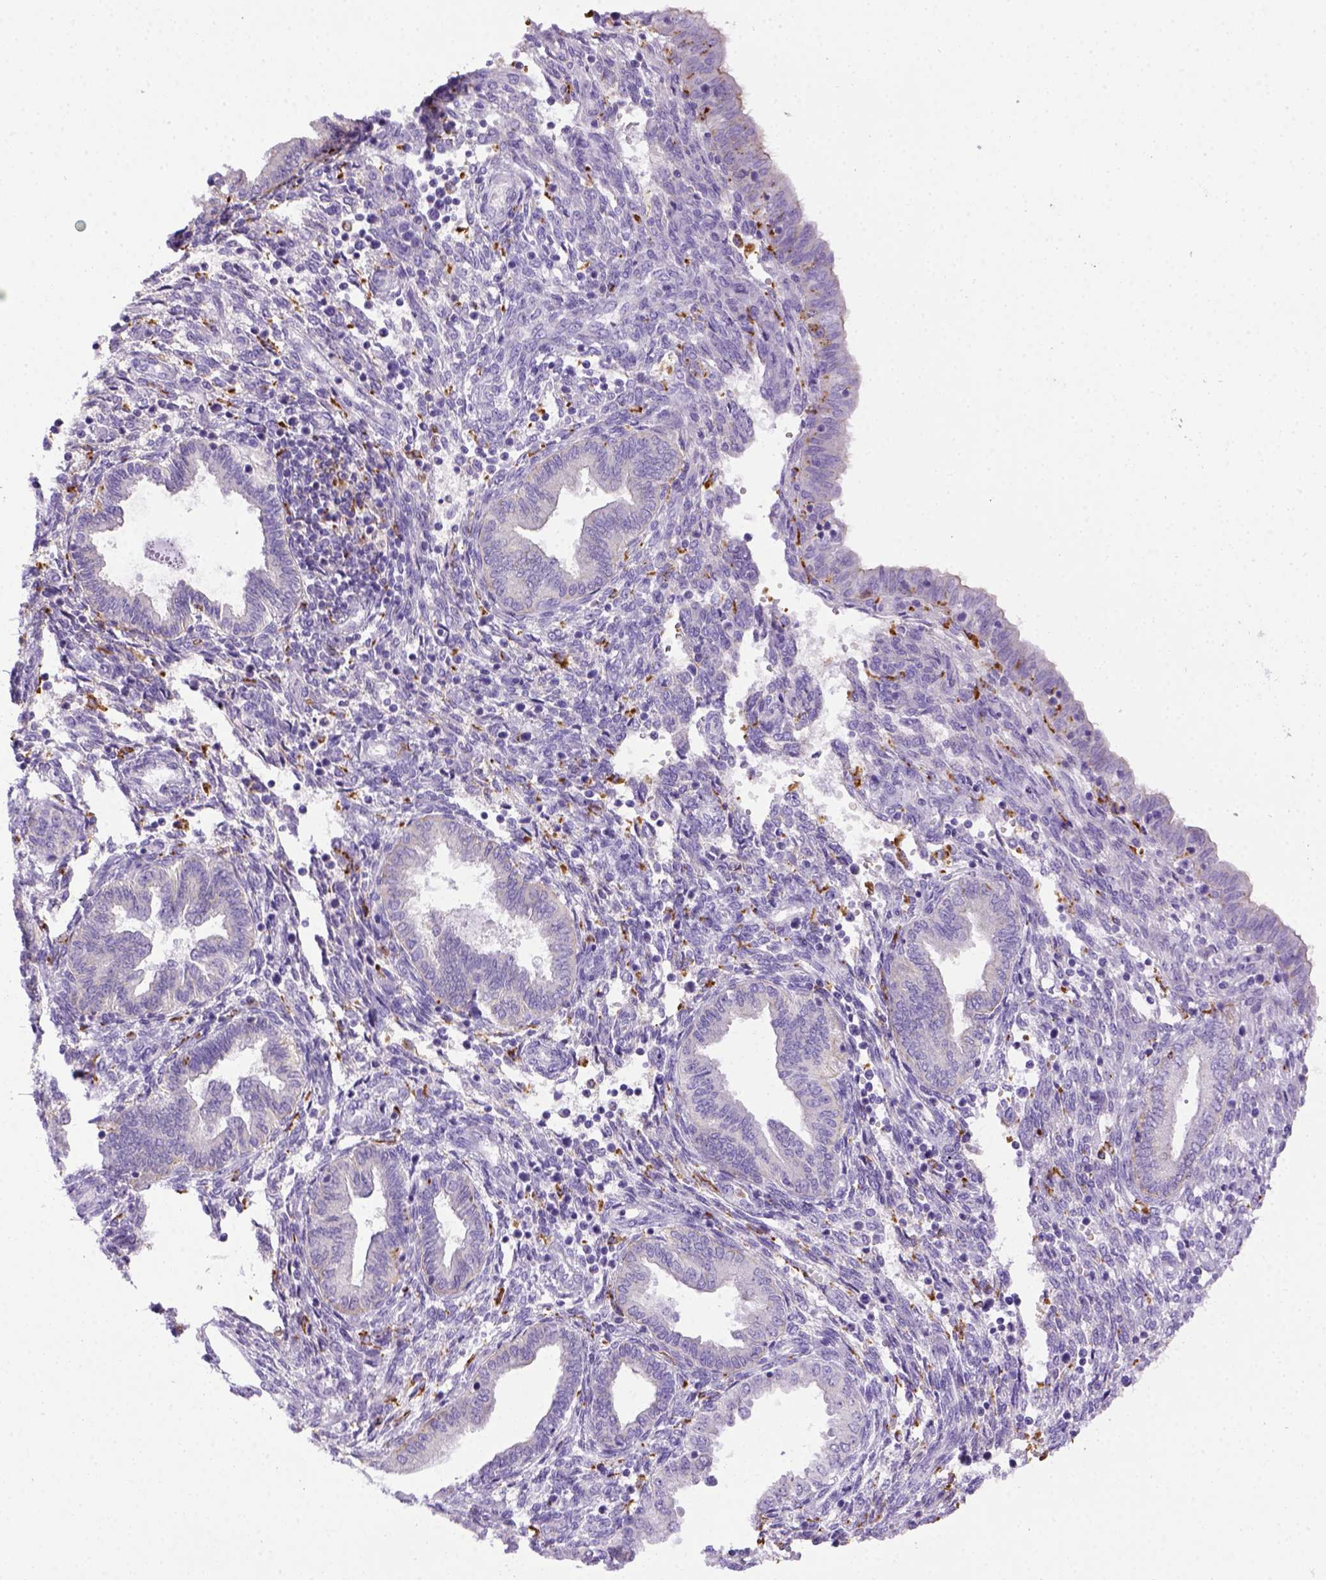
{"staining": {"intensity": "negative", "quantity": "none", "location": "none"}, "tissue": "endometrium", "cell_type": "Cells in endometrial stroma", "image_type": "normal", "snomed": [{"axis": "morphology", "description": "Normal tissue, NOS"}, {"axis": "topography", "description": "Endometrium"}], "caption": "Immunohistochemistry histopathology image of normal endometrium stained for a protein (brown), which displays no staining in cells in endometrial stroma.", "gene": "CD68", "patient": {"sex": "female", "age": 42}}